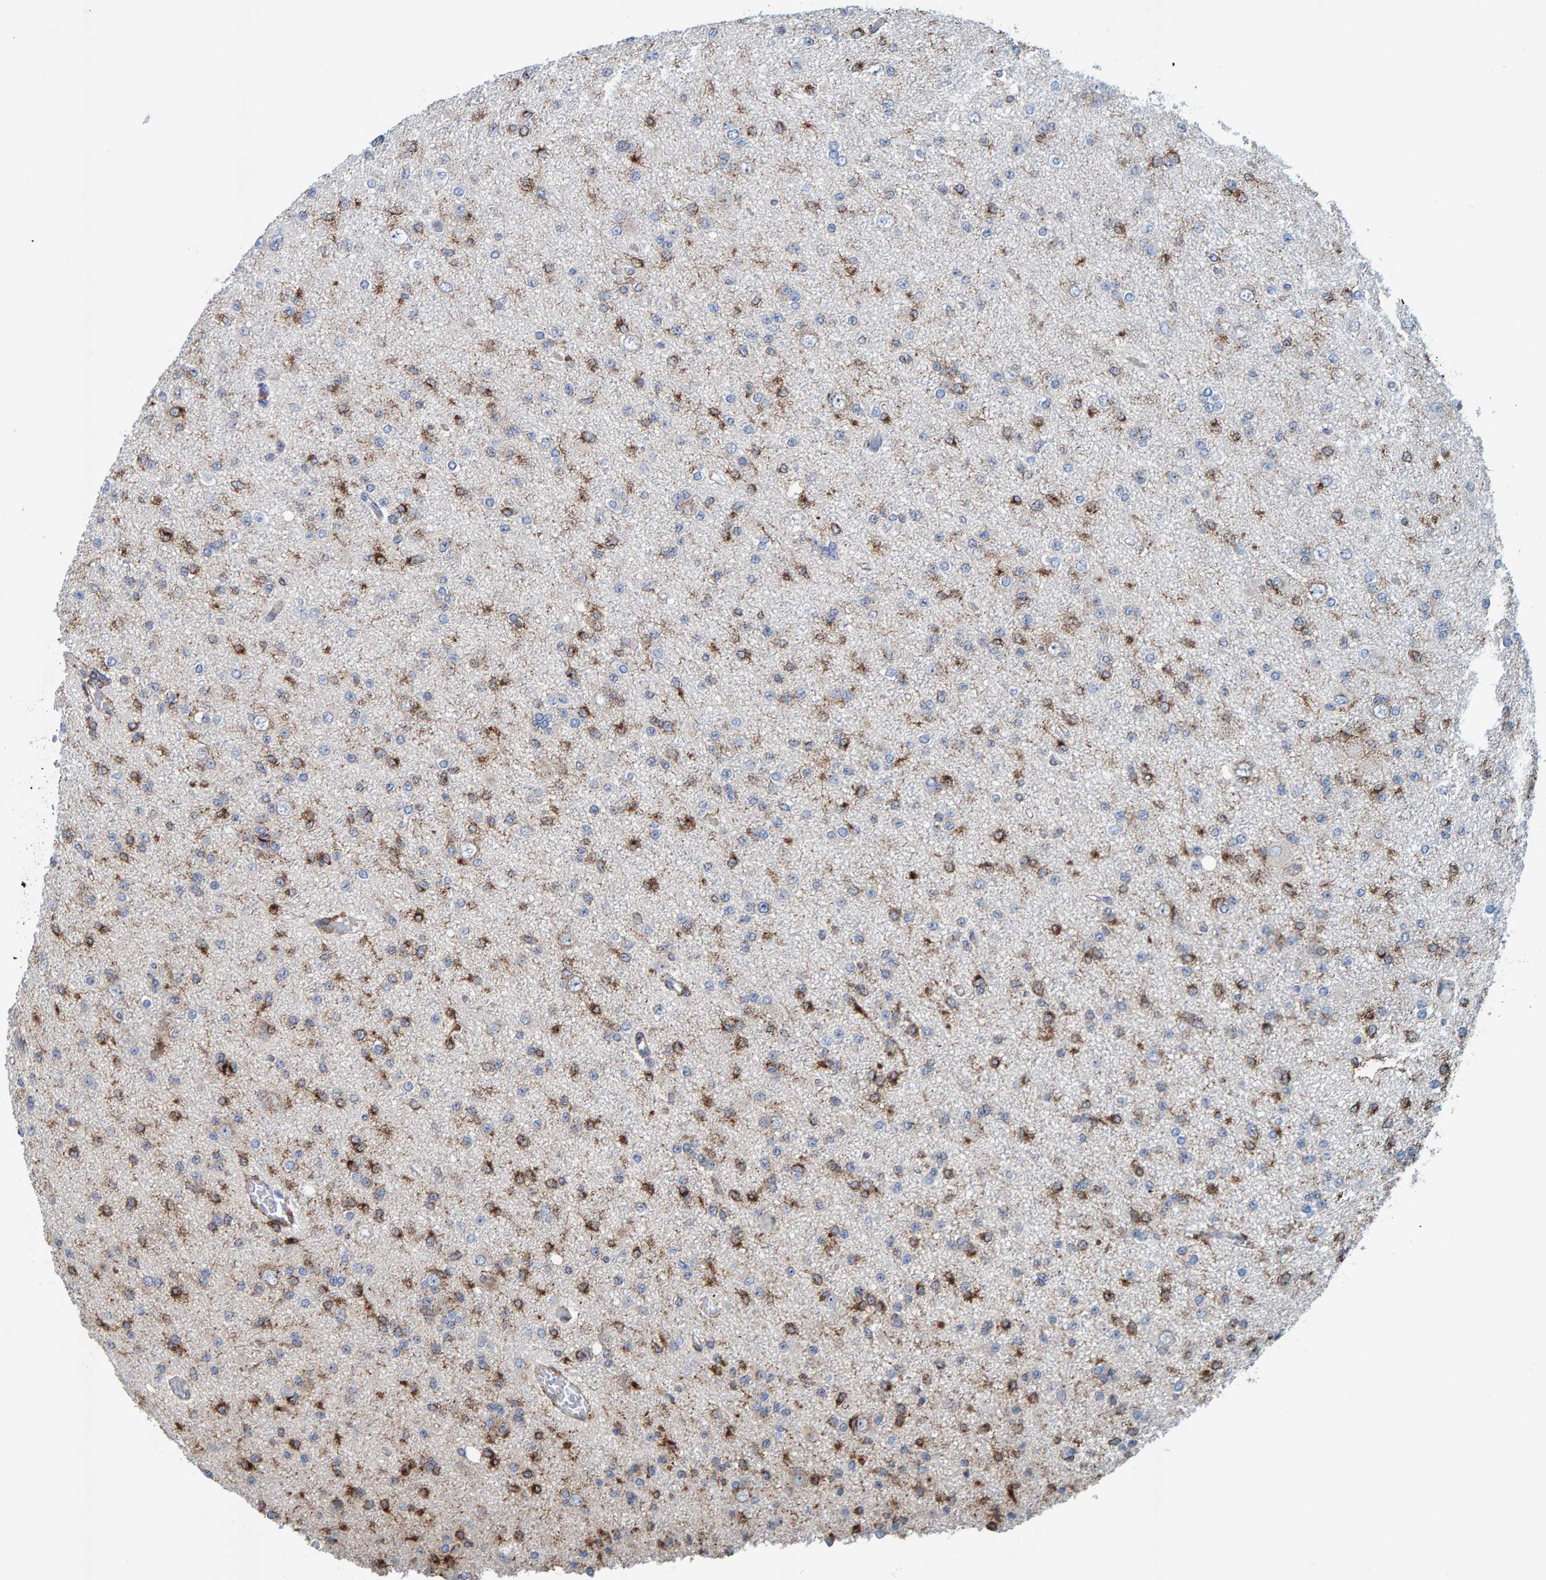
{"staining": {"intensity": "strong", "quantity": "<25%", "location": "cytoplasmic/membranous"}, "tissue": "glioma", "cell_type": "Tumor cells", "image_type": "cancer", "snomed": [{"axis": "morphology", "description": "Glioma, malignant, Low grade"}, {"axis": "topography", "description": "Brain"}], "caption": "Protein analysis of low-grade glioma (malignant) tissue shows strong cytoplasmic/membranous expression in about <25% of tumor cells.", "gene": "LRP1", "patient": {"sex": "female", "age": 22}}